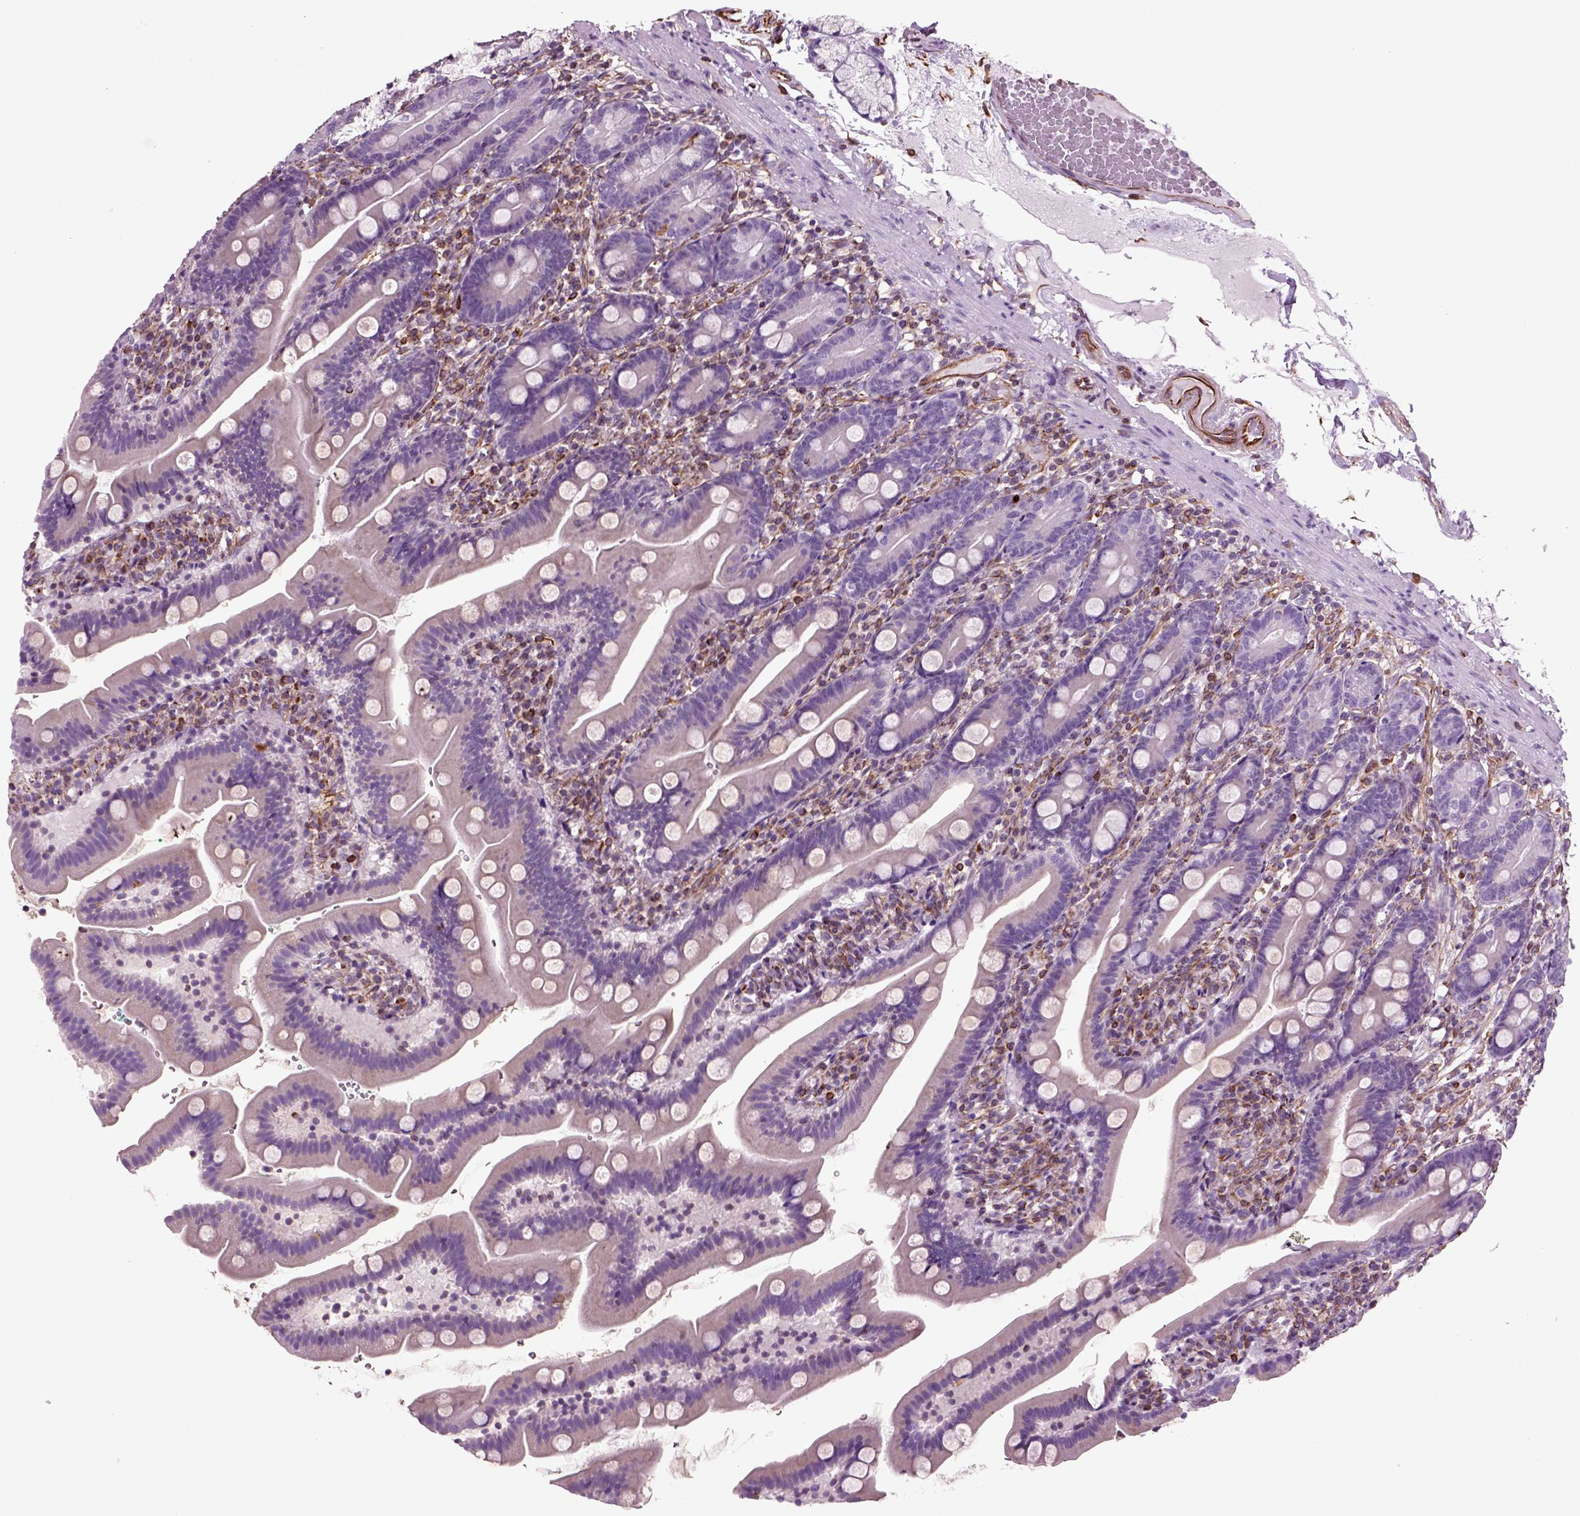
{"staining": {"intensity": "negative", "quantity": "none", "location": "none"}, "tissue": "duodenum", "cell_type": "Glandular cells", "image_type": "normal", "snomed": [{"axis": "morphology", "description": "Normal tissue, NOS"}, {"axis": "topography", "description": "Duodenum"}], "caption": "This is a micrograph of immunohistochemistry (IHC) staining of benign duodenum, which shows no positivity in glandular cells. (IHC, brightfield microscopy, high magnification).", "gene": "ACER3", "patient": {"sex": "female", "age": 67}}